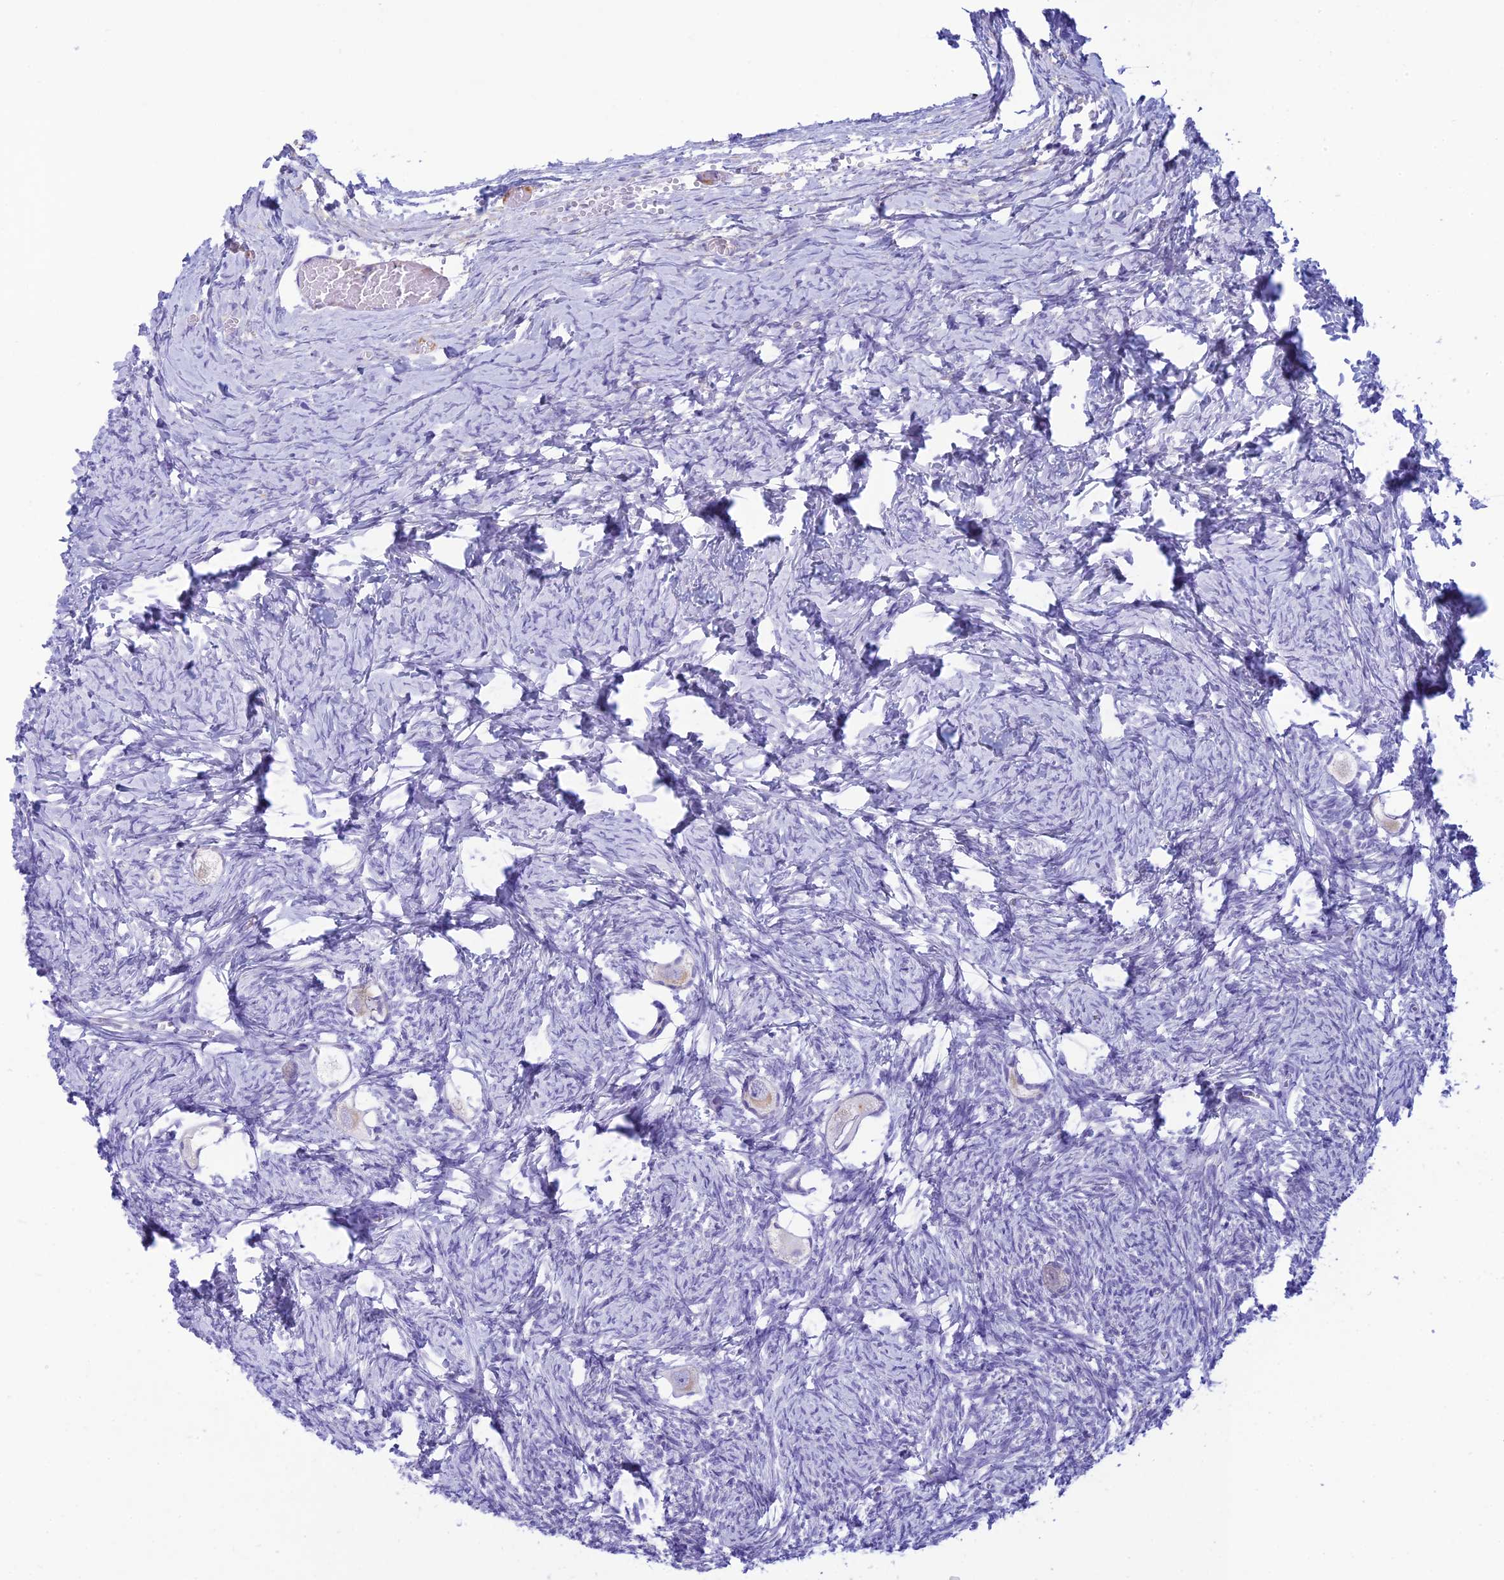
{"staining": {"intensity": "weak", "quantity": "<25%", "location": "cytoplasmic/membranous"}, "tissue": "ovary", "cell_type": "Follicle cells", "image_type": "normal", "snomed": [{"axis": "morphology", "description": "Normal tissue, NOS"}, {"axis": "topography", "description": "Ovary"}], "caption": "This is an immunohistochemistry (IHC) histopathology image of normal ovary. There is no expression in follicle cells.", "gene": "FBXW4", "patient": {"sex": "female", "age": 27}}